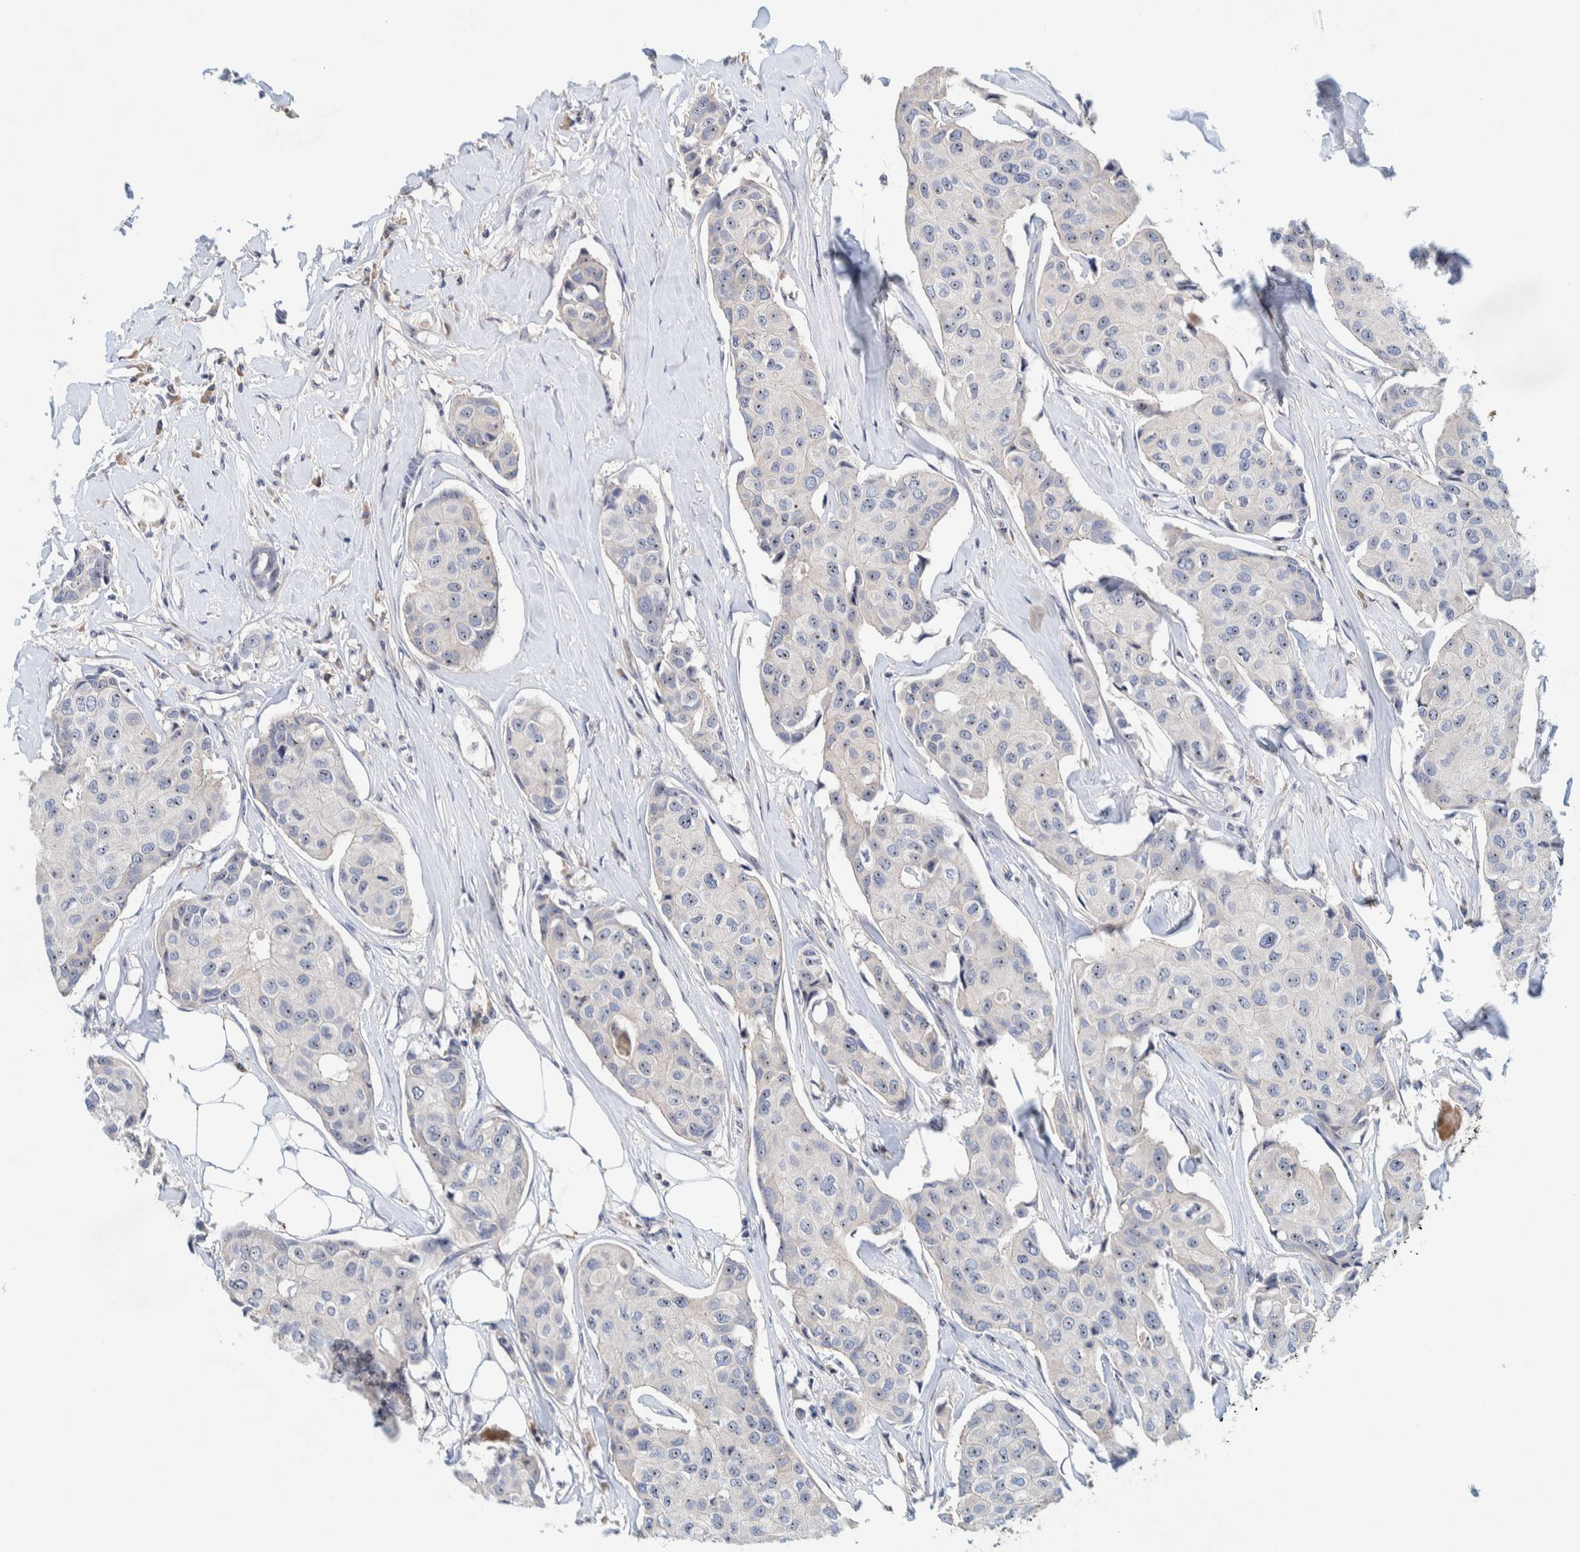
{"staining": {"intensity": "weak", "quantity": "25%-75%", "location": "nuclear"}, "tissue": "breast cancer", "cell_type": "Tumor cells", "image_type": "cancer", "snomed": [{"axis": "morphology", "description": "Duct carcinoma"}, {"axis": "topography", "description": "Breast"}], "caption": "About 25%-75% of tumor cells in human invasive ductal carcinoma (breast) reveal weak nuclear protein staining as visualized by brown immunohistochemical staining.", "gene": "NOL11", "patient": {"sex": "female", "age": 80}}